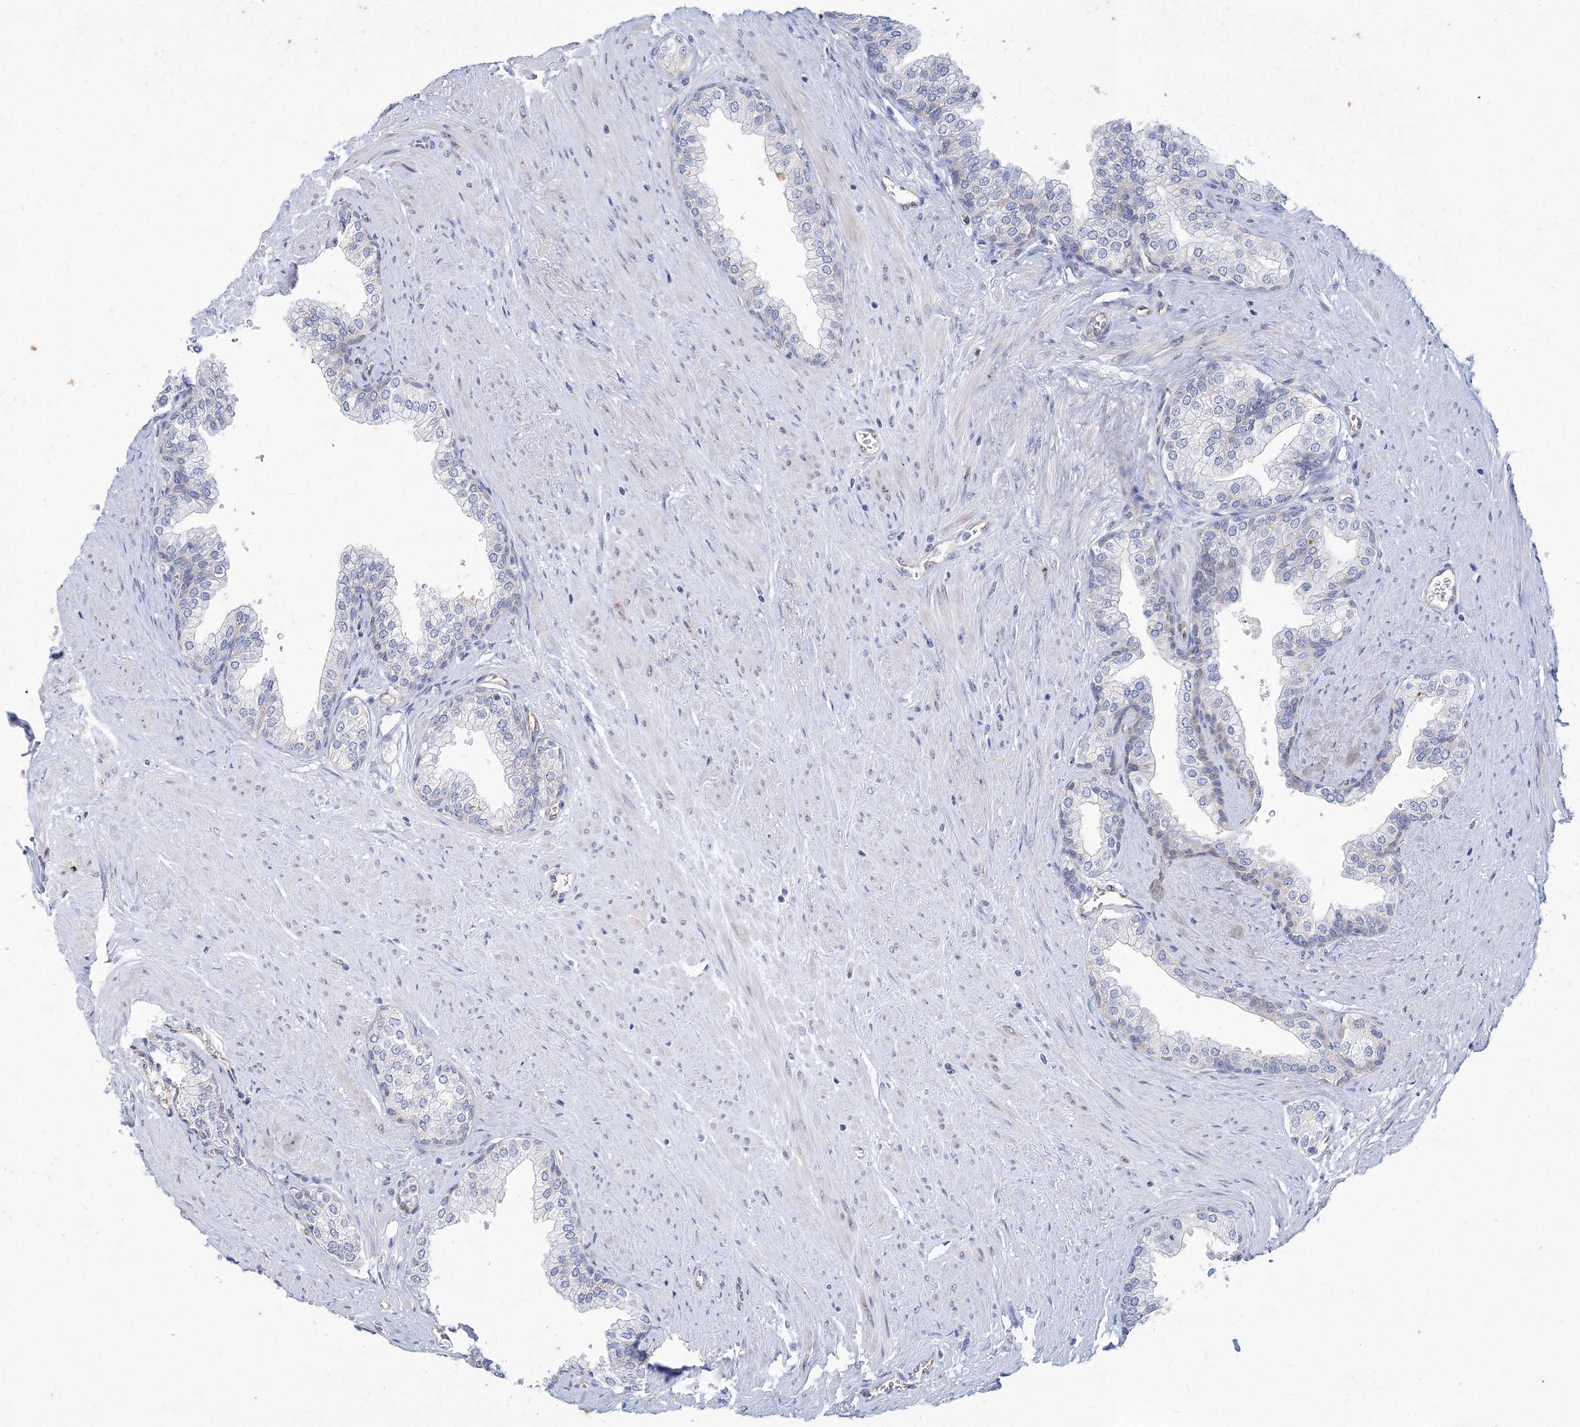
{"staining": {"intensity": "negative", "quantity": "none", "location": "none"}, "tissue": "prostate", "cell_type": "Glandular cells", "image_type": "normal", "snomed": [{"axis": "morphology", "description": "Normal tissue, NOS"}, {"axis": "morphology", "description": "Urothelial carcinoma, Low grade"}, {"axis": "topography", "description": "Urinary bladder"}, {"axis": "topography", "description": "Prostate"}], "caption": "Histopathology image shows no significant protein staining in glandular cells of benign prostate.", "gene": "TANC1", "patient": {"sex": "male", "age": 60}}